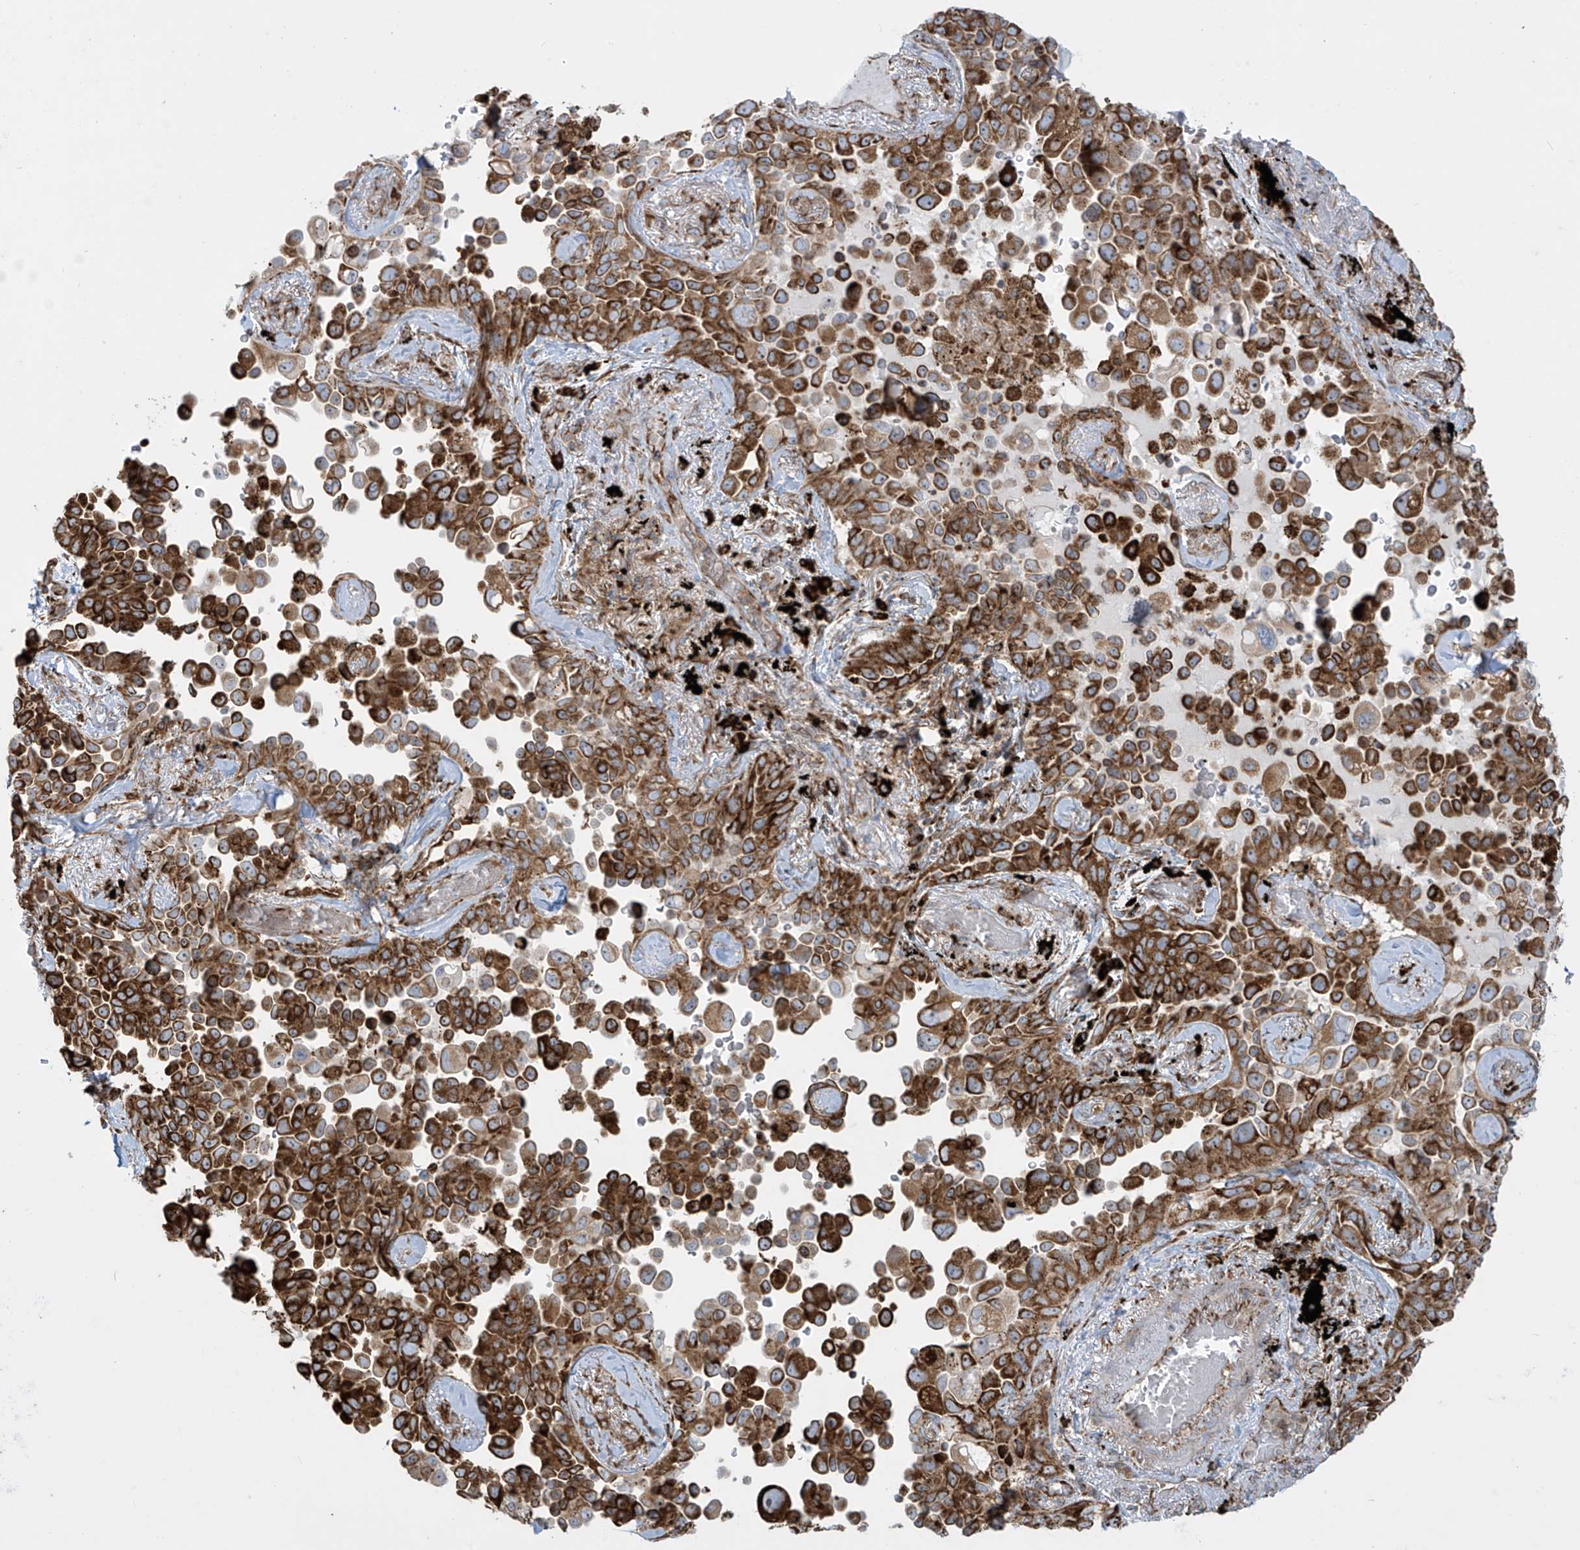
{"staining": {"intensity": "strong", "quantity": ">75%", "location": "cytoplasmic/membranous"}, "tissue": "lung cancer", "cell_type": "Tumor cells", "image_type": "cancer", "snomed": [{"axis": "morphology", "description": "Adenocarcinoma, NOS"}, {"axis": "topography", "description": "Lung"}], "caption": "Immunohistochemistry (IHC) photomicrograph of human lung cancer (adenocarcinoma) stained for a protein (brown), which displays high levels of strong cytoplasmic/membranous positivity in about >75% of tumor cells.", "gene": "MX1", "patient": {"sex": "female", "age": 67}}